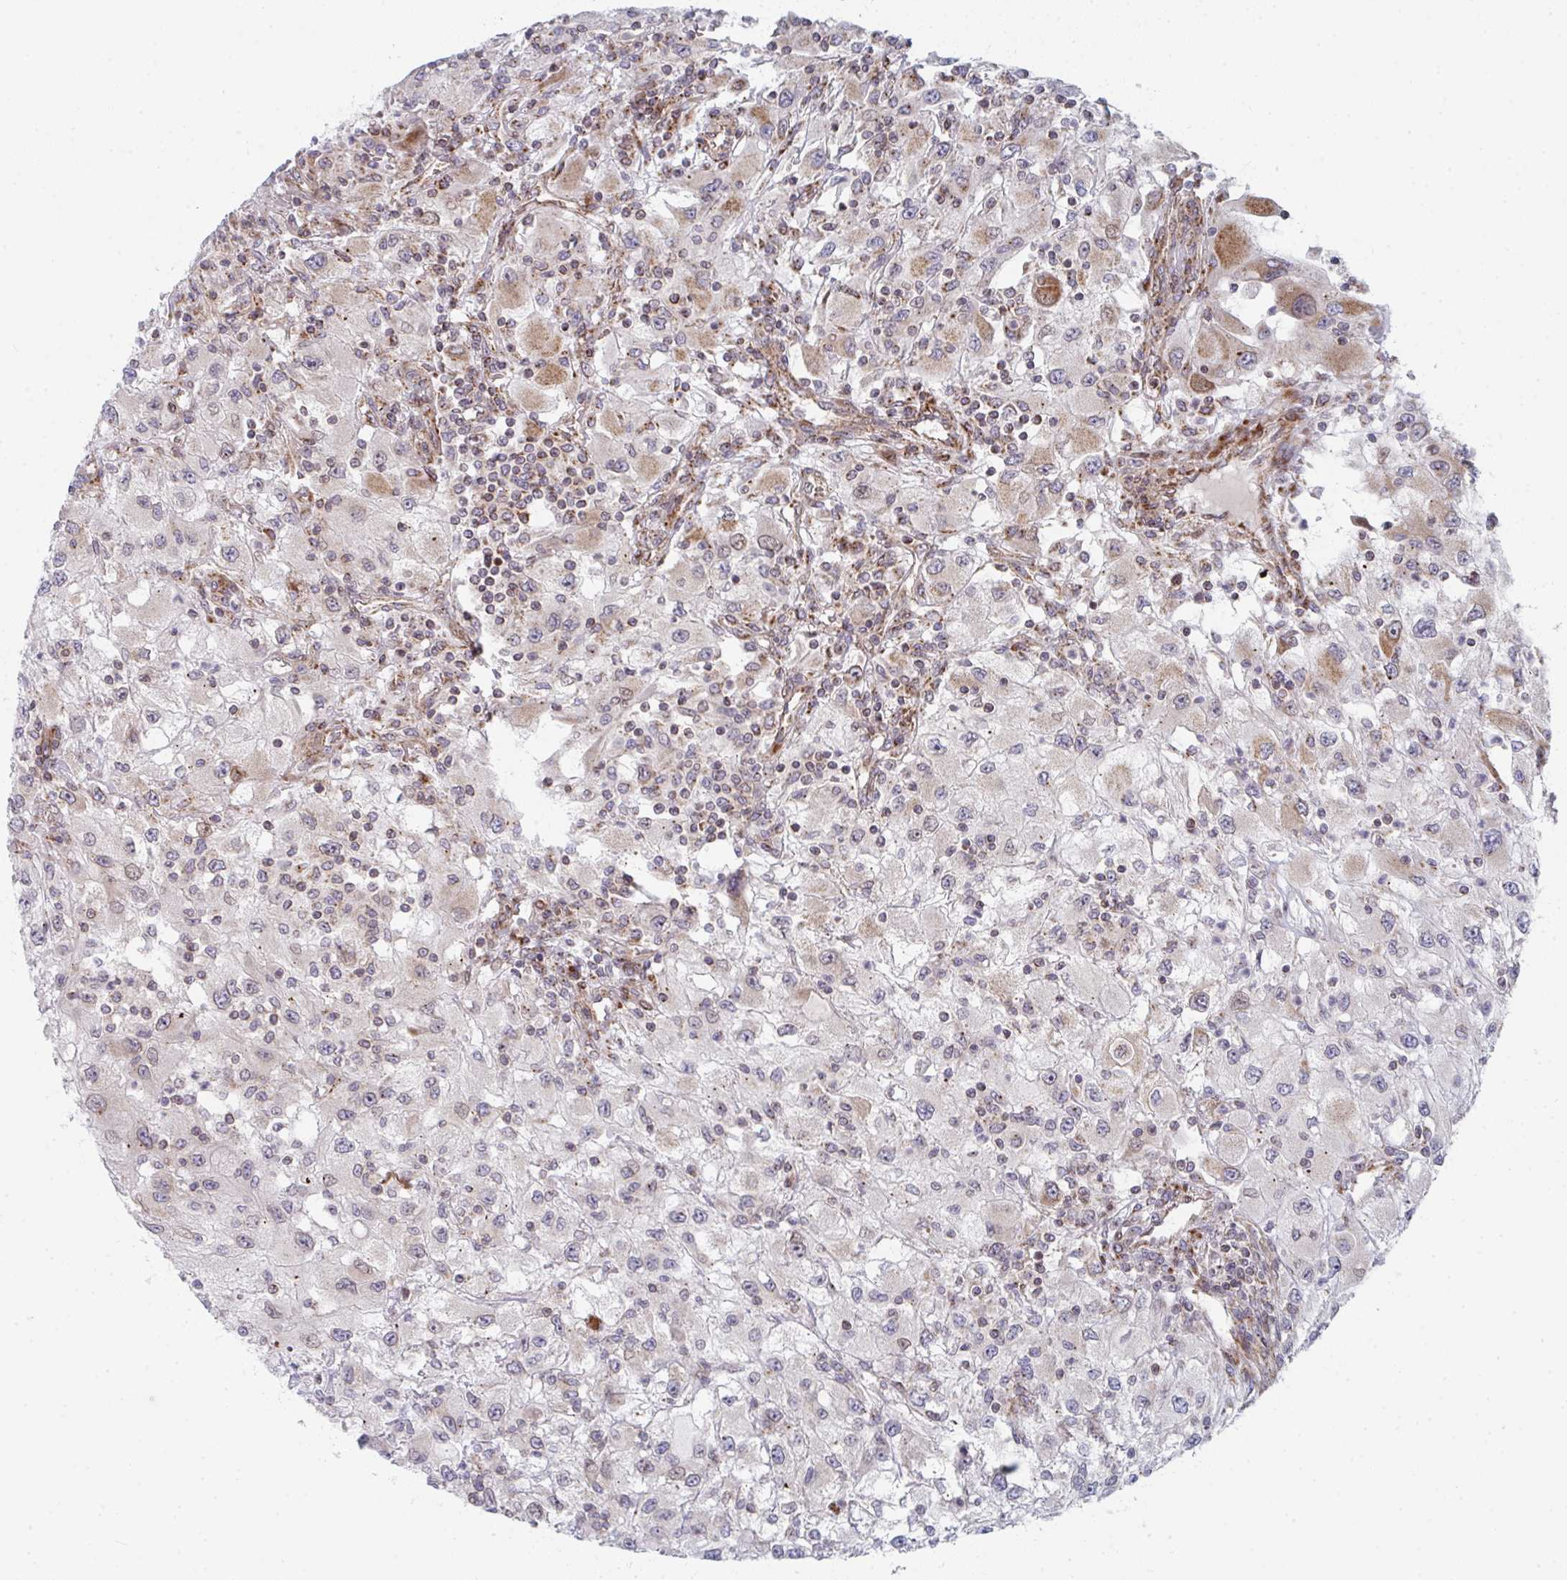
{"staining": {"intensity": "weak", "quantity": "<25%", "location": "cytoplasmic/membranous"}, "tissue": "renal cancer", "cell_type": "Tumor cells", "image_type": "cancer", "snomed": [{"axis": "morphology", "description": "Adenocarcinoma, NOS"}, {"axis": "topography", "description": "Kidney"}], "caption": "Renal cancer stained for a protein using immunohistochemistry (IHC) demonstrates no expression tumor cells.", "gene": "PRKCH", "patient": {"sex": "female", "age": 67}}